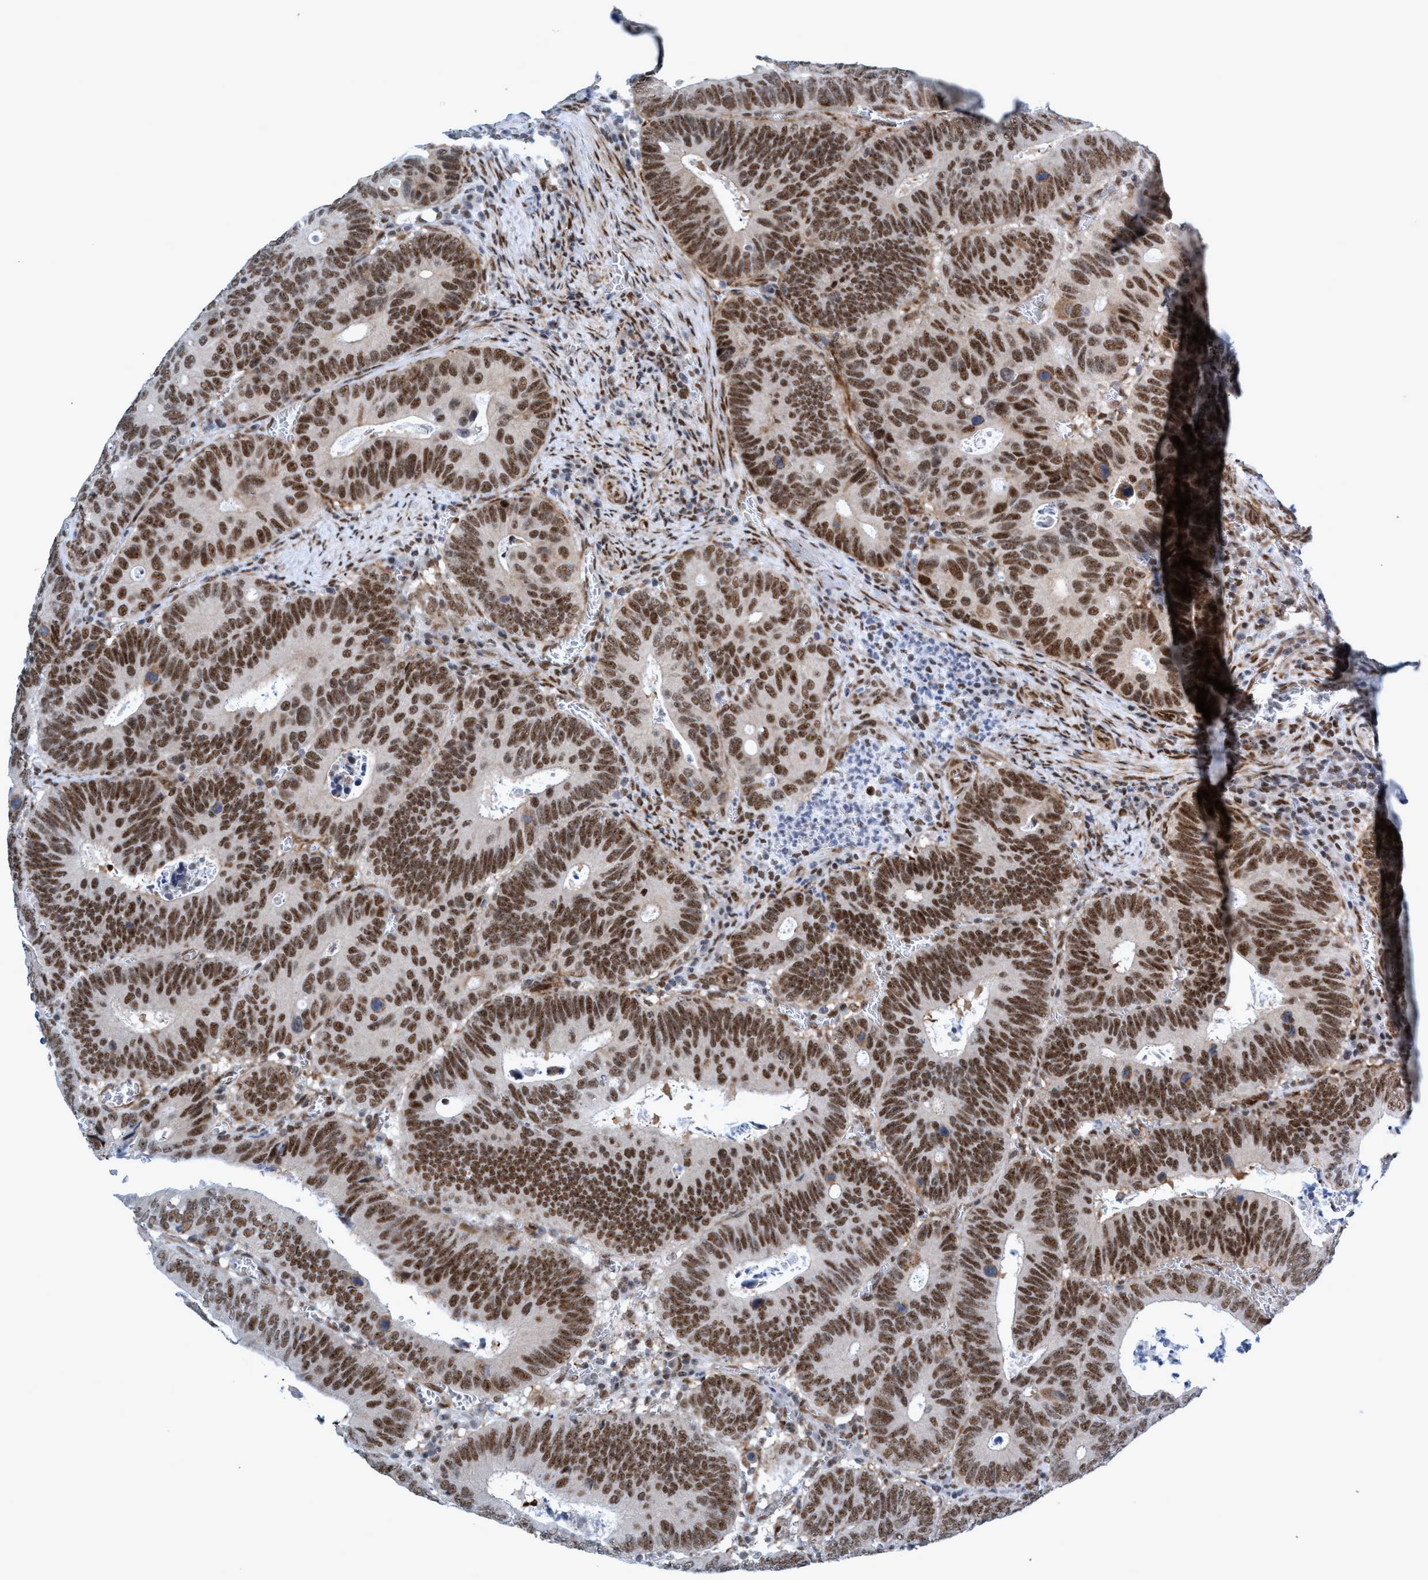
{"staining": {"intensity": "moderate", "quantity": ">75%", "location": "nuclear"}, "tissue": "colorectal cancer", "cell_type": "Tumor cells", "image_type": "cancer", "snomed": [{"axis": "morphology", "description": "Inflammation, NOS"}, {"axis": "morphology", "description": "Adenocarcinoma, NOS"}, {"axis": "topography", "description": "Colon"}], "caption": "Colorectal adenocarcinoma stained for a protein shows moderate nuclear positivity in tumor cells. (Brightfield microscopy of DAB IHC at high magnification).", "gene": "CWC27", "patient": {"sex": "male", "age": 72}}